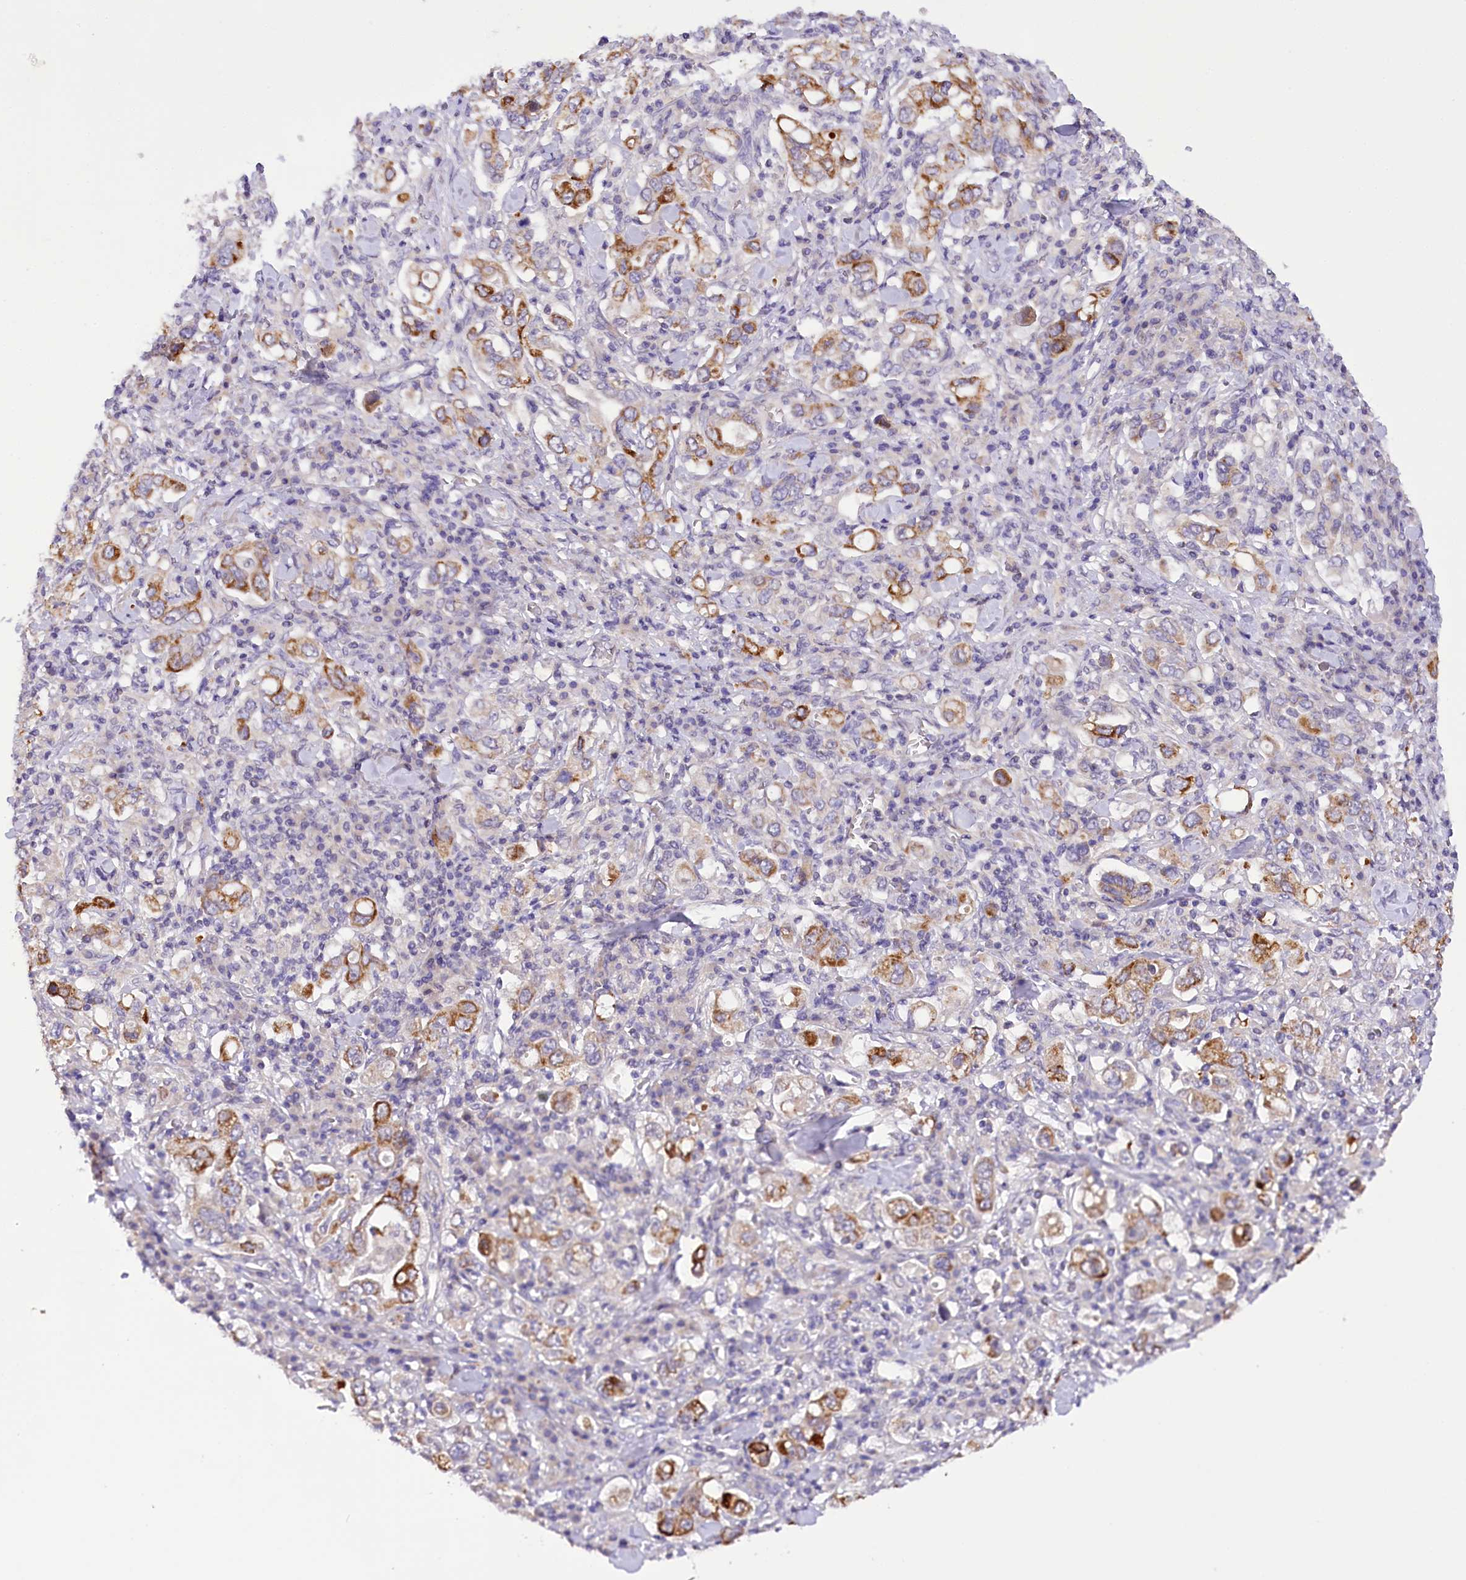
{"staining": {"intensity": "moderate", "quantity": "<25%", "location": "cytoplasmic/membranous"}, "tissue": "stomach cancer", "cell_type": "Tumor cells", "image_type": "cancer", "snomed": [{"axis": "morphology", "description": "Adenocarcinoma, NOS"}, {"axis": "topography", "description": "Stomach, upper"}], "caption": "DAB (3,3'-diaminobenzidine) immunohistochemical staining of human stomach adenocarcinoma demonstrates moderate cytoplasmic/membranous protein positivity in approximately <25% of tumor cells. (DAB IHC, brown staining for protein, blue staining for nuclei).", "gene": "DCUN1D1", "patient": {"sex": "male", "age": 62}}